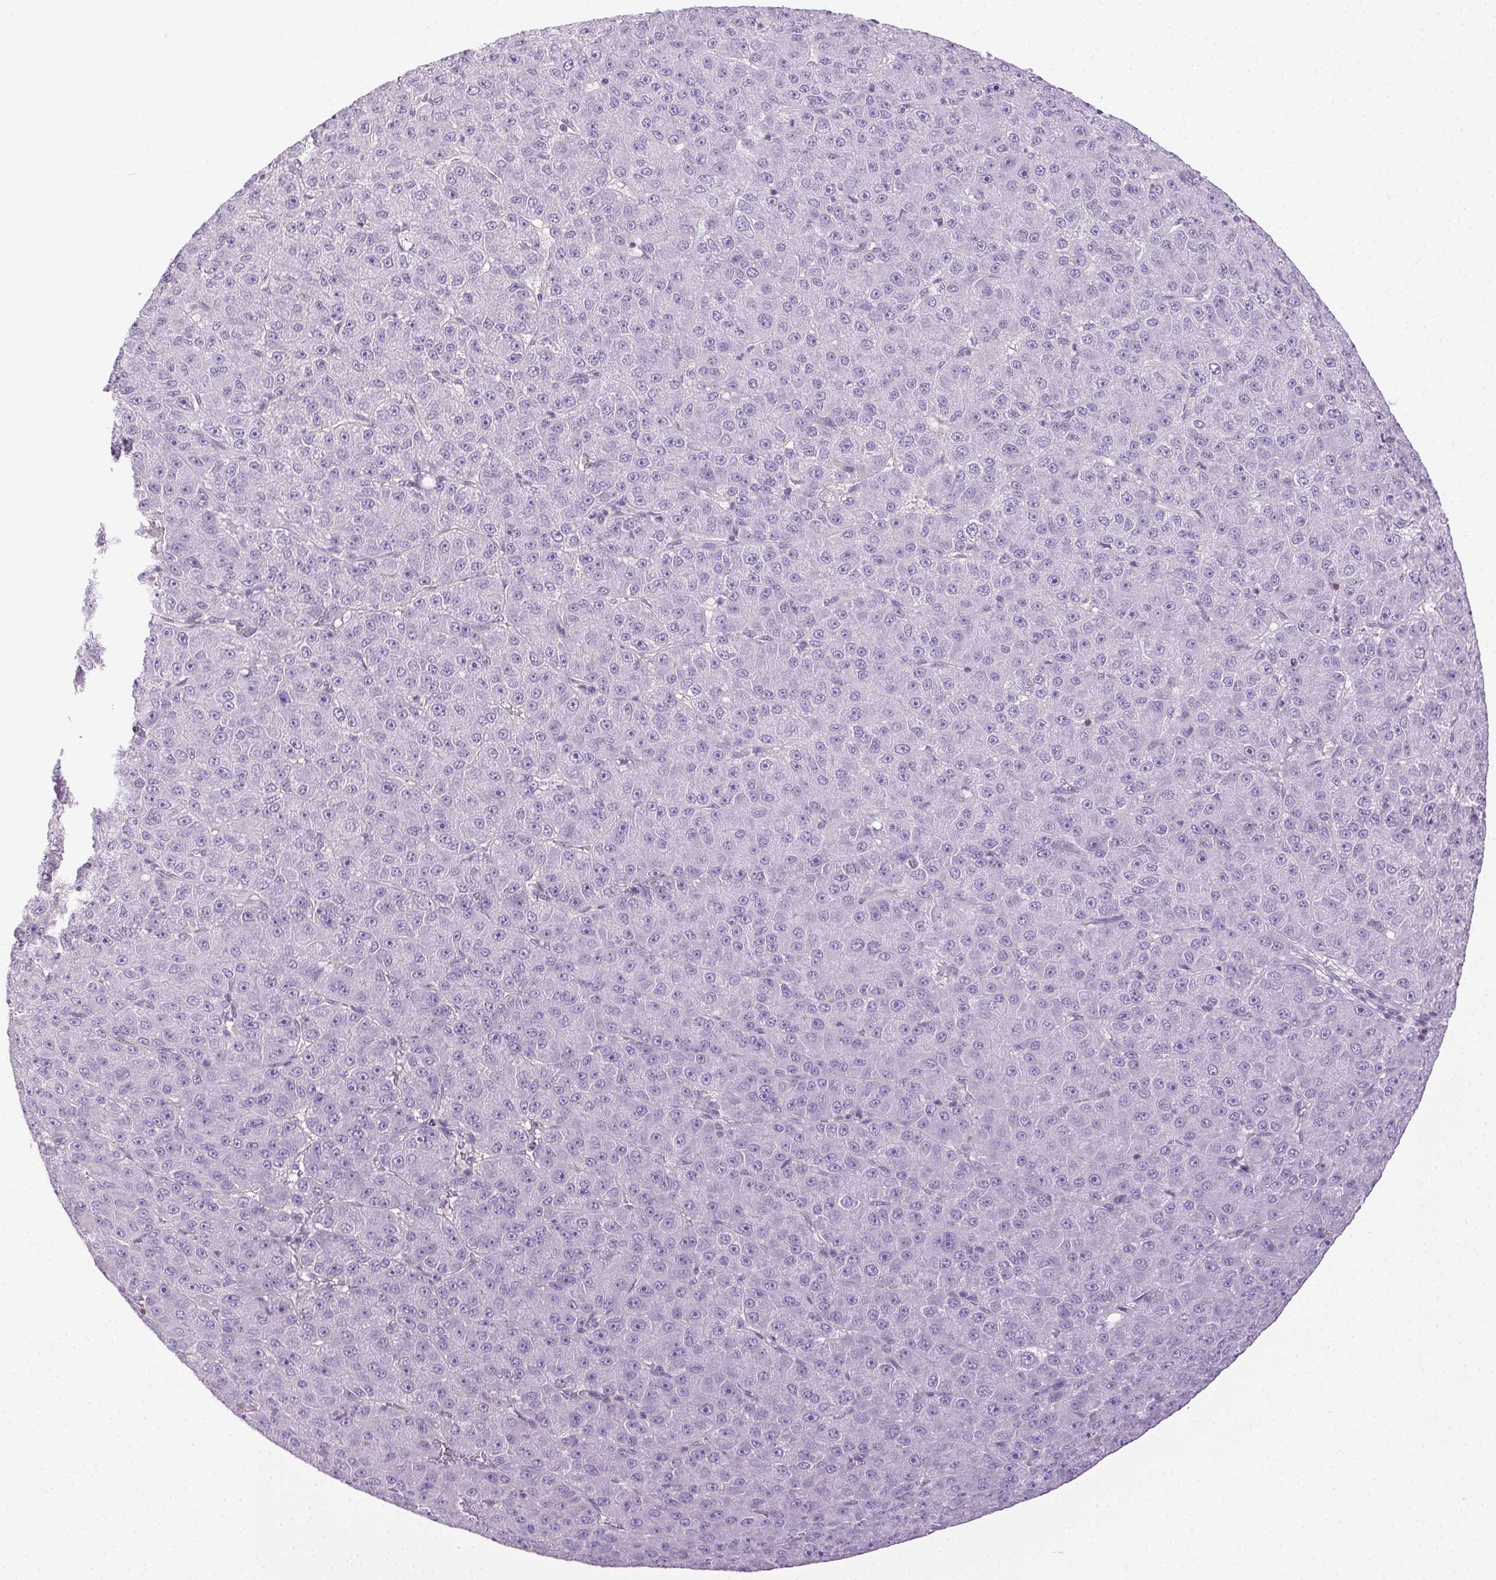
{"staining": {"intensity": "negative", "quantity": "none", "location": "none"}, "tissue": "liver cancer", "cell_type": "Tumor cells", "image_type": "cancer", "snomed": [{"axis": "morphology", "description": "Carcinoma, Hepatocellular, NOS"}, {"axis": "topography", "description": "Liver"}], "caption": "A high-resolution photomicrograph shows IHC staining of liver hepatocellular carcinoma, which displays no significant expression in tumor cells.", "gene": "SYCE2", "patient": {"sex": "male", "age": 67}}